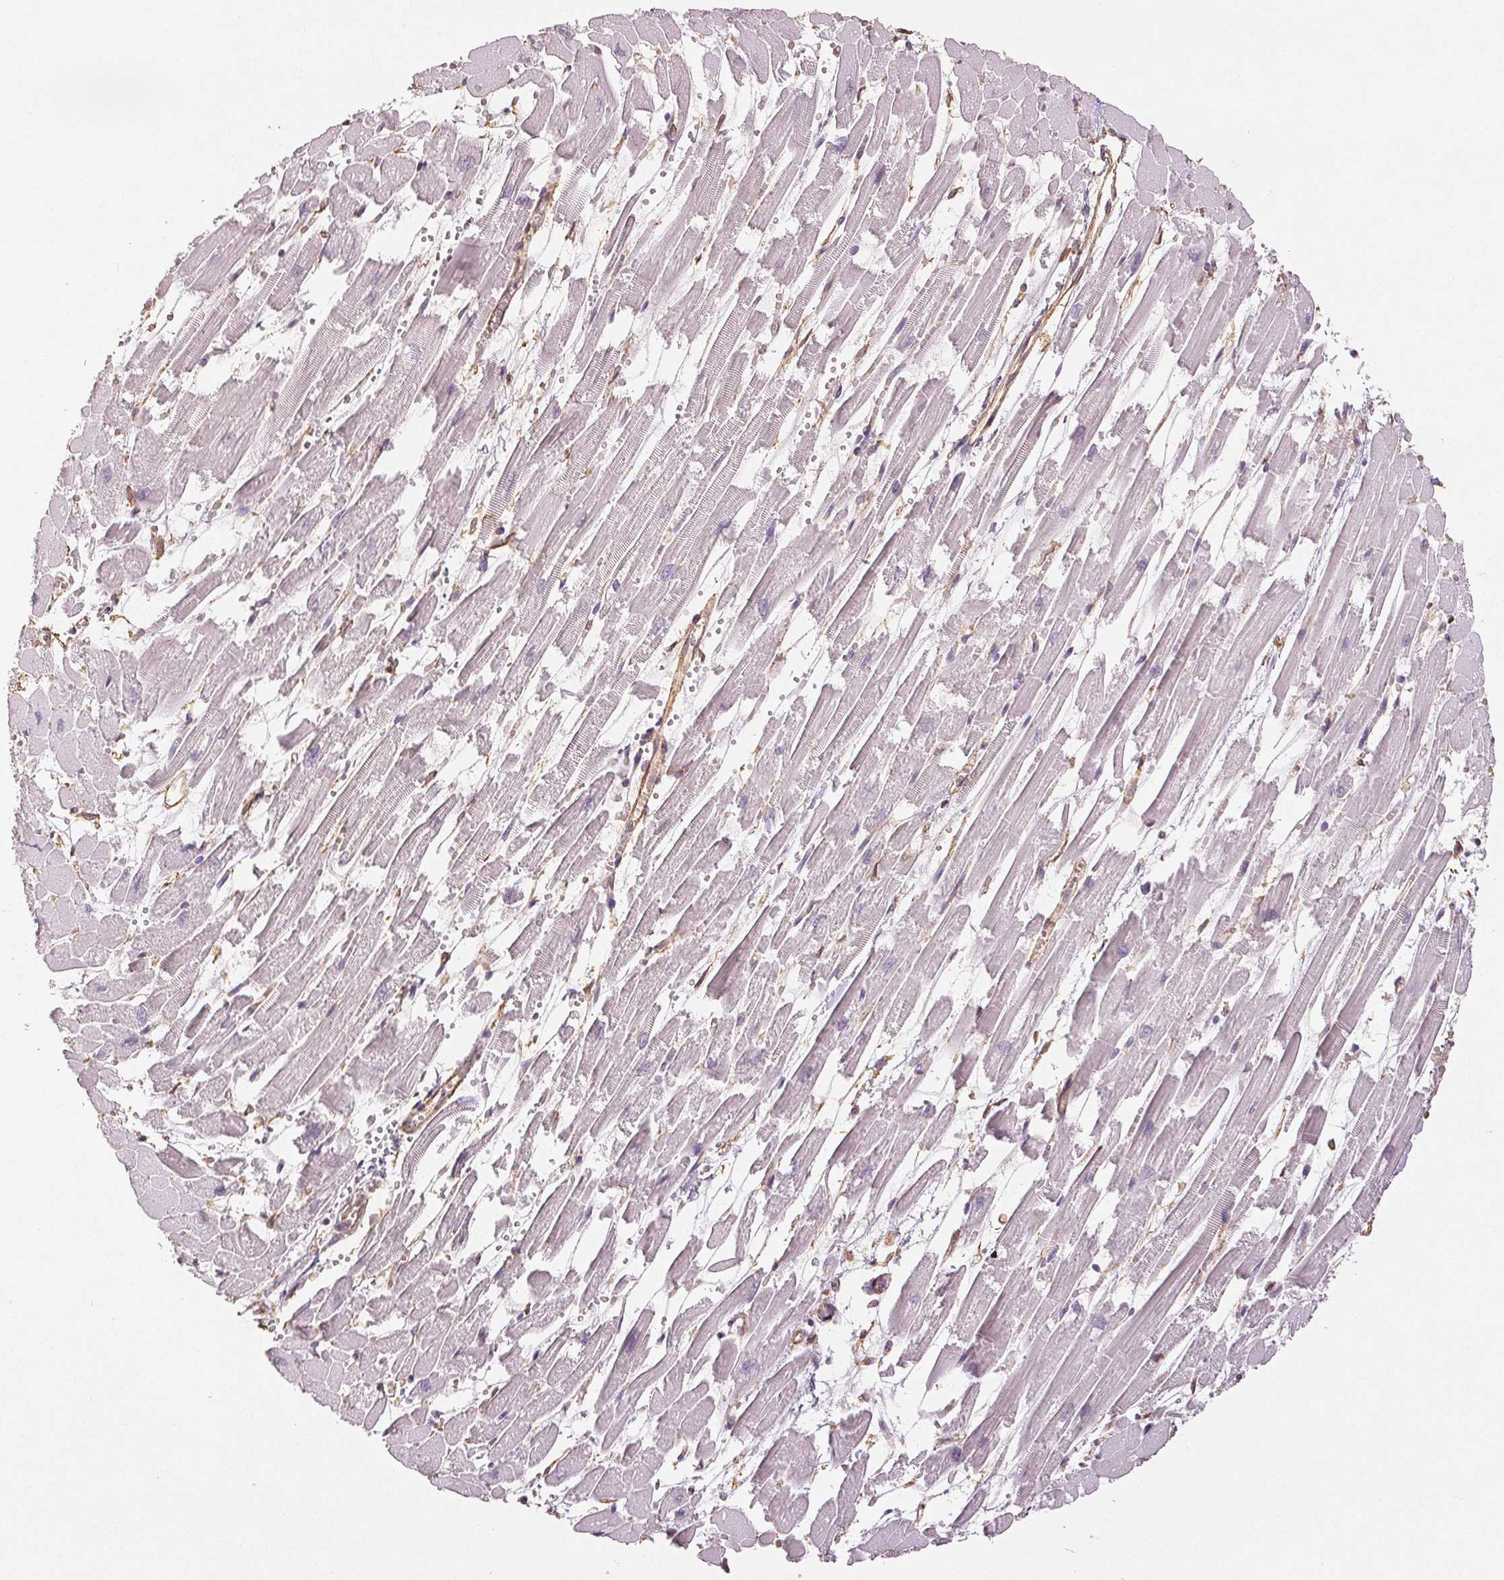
{"staining": {"intensity": "negative", "quantity": "none", "location": "none"}, "tissue": "heart muscle", "cell_type": "Cardiomyocytes", "image_type": "normal", "snomed": [{"axis": "morphology", "description": "Normal tissue, NOS"}, {"axis": "topography", "description": "Heart"}], "caption": "High power microscopy photomicrograph of an immunohistochemistry micrograph of normal heart muscle, revealing no significant positivity in cardiomyocytes.", "gene": "COL7A1", "patient": {"sex": "female", "age": 52}}